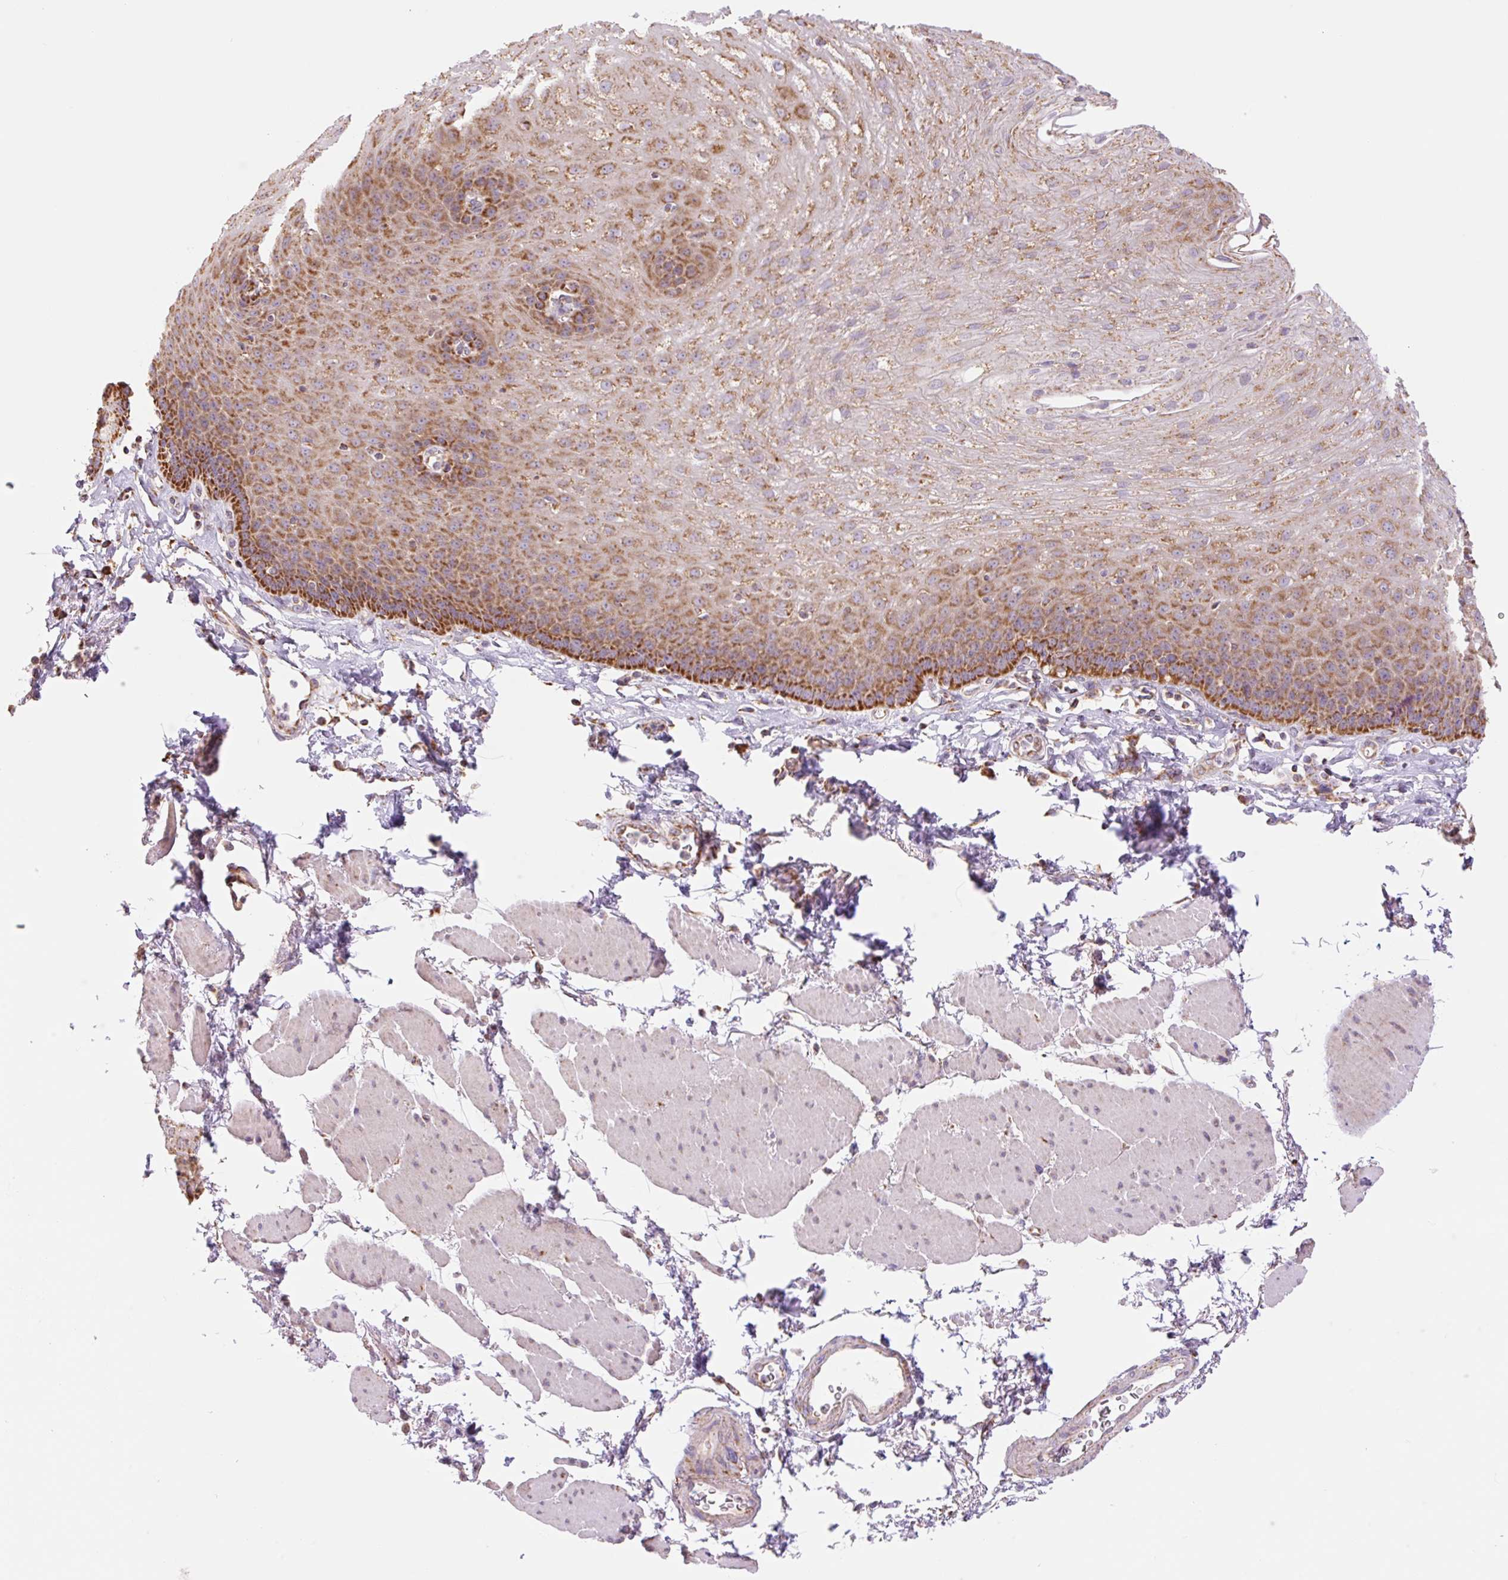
{"staining": {"intensity": "strong", "quantity": "25%-75%", "location": "cytoplasmic/membranous"}, "tissue": "esophagus", "cell_type": "Squamous epithelial cells", "image_type": "normal", "snomed": [{"axis": "morphology", "description": "Normal tissue, NOS"}, {"axis": "topography", "description": "Esophagus"}], "caption": "This micrograph shows immunohistochemistry staining of normal esophagus, with high strong cytoplasmic/membranous staining in about 25%-75% of squamous epithelial cells.", "gene": "GOSR2", "patient": {"sex": "female", "age": 81}}